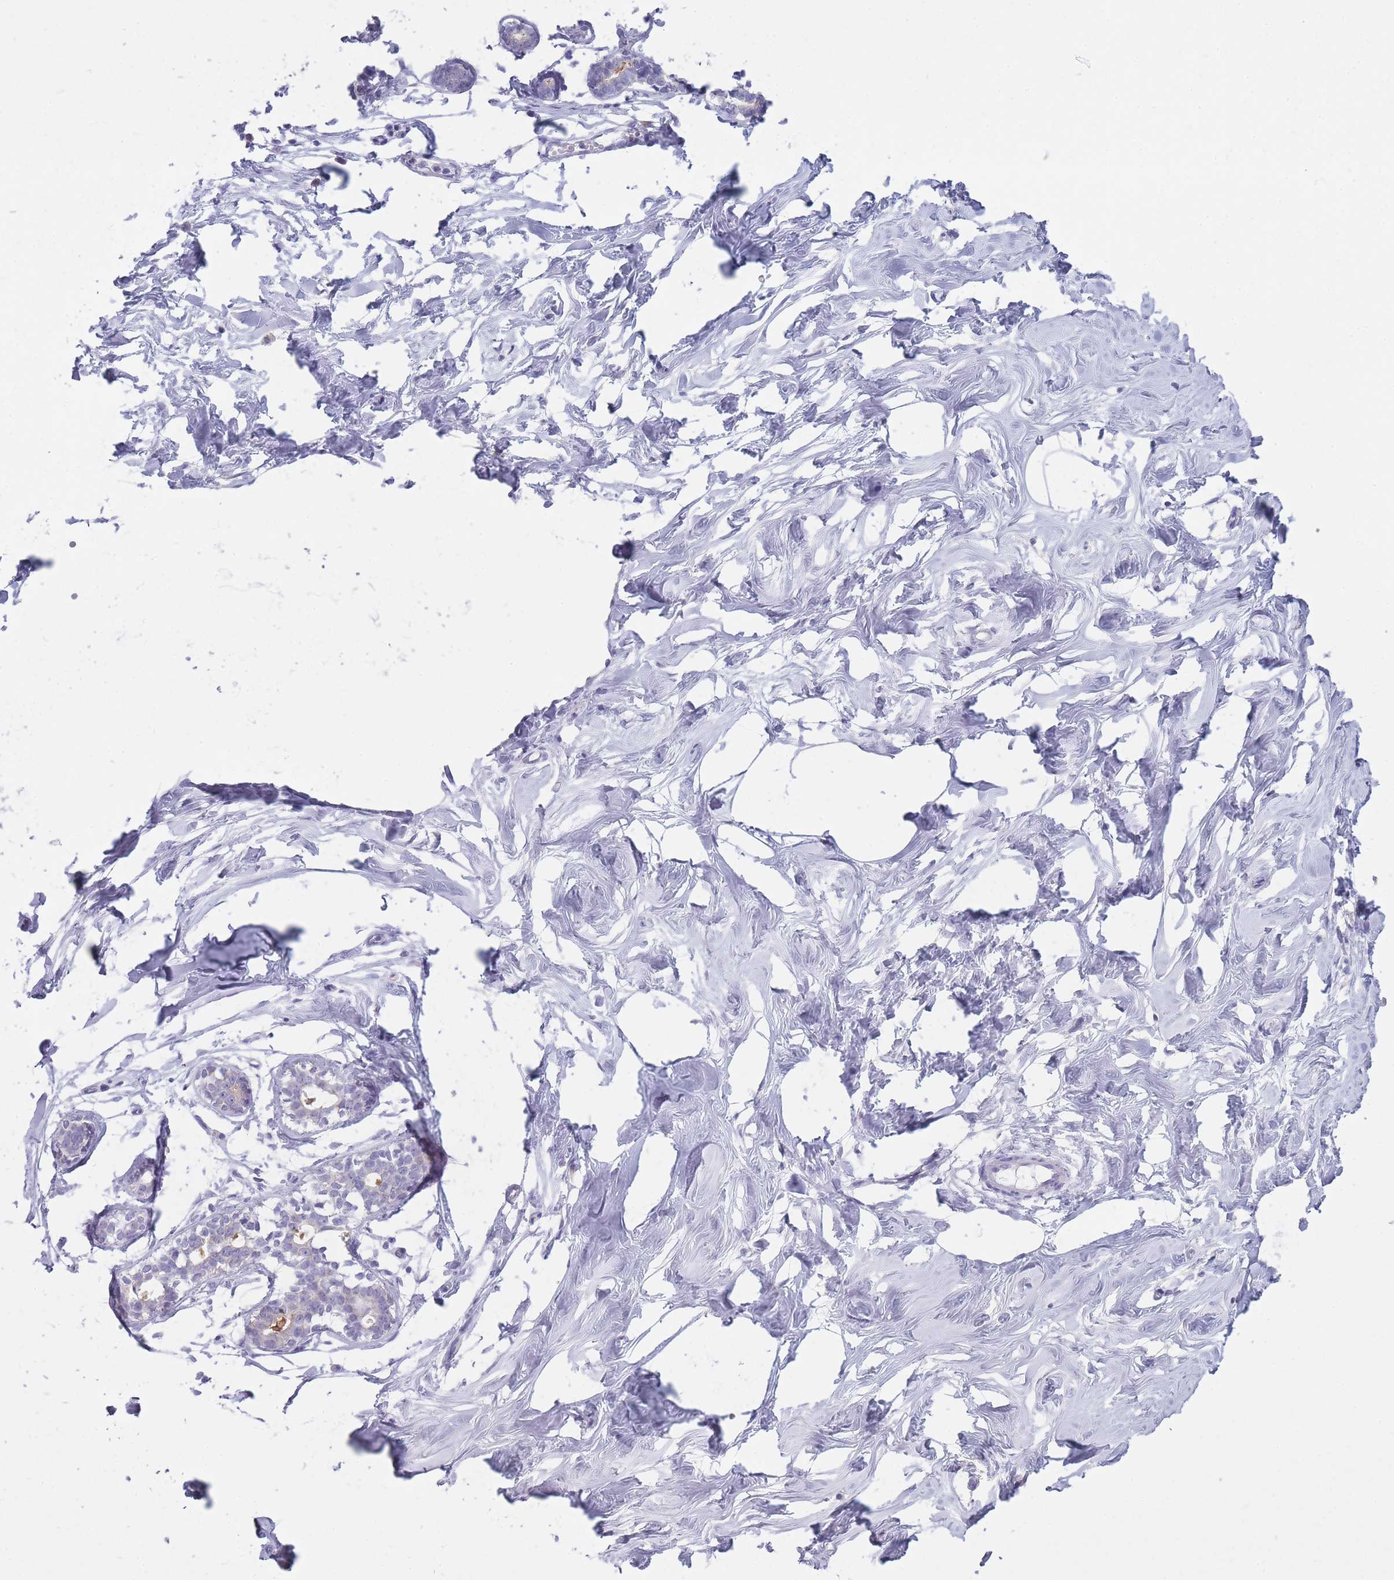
{"staining": {"intensity": "negative", "quantity": "none", "location": "none"}, "tissue": "breast", "cell_type": "Adipocytes", "image_type": "normal", "snomed": [{"axis": "morphology", "description": "Normal tissue, NOS"}, {"axis": "morphology", "description": "Adenoma, NOS"}, {"axis": "topography", "description": "Breast"}], "caption": "A photomicrograph of human breast is negative for staining in adipocytes. (IHC, brightfield microscopy, high magnification).", "gene": "DCANP1", "patient": {"sex": "female", "age": 23}}